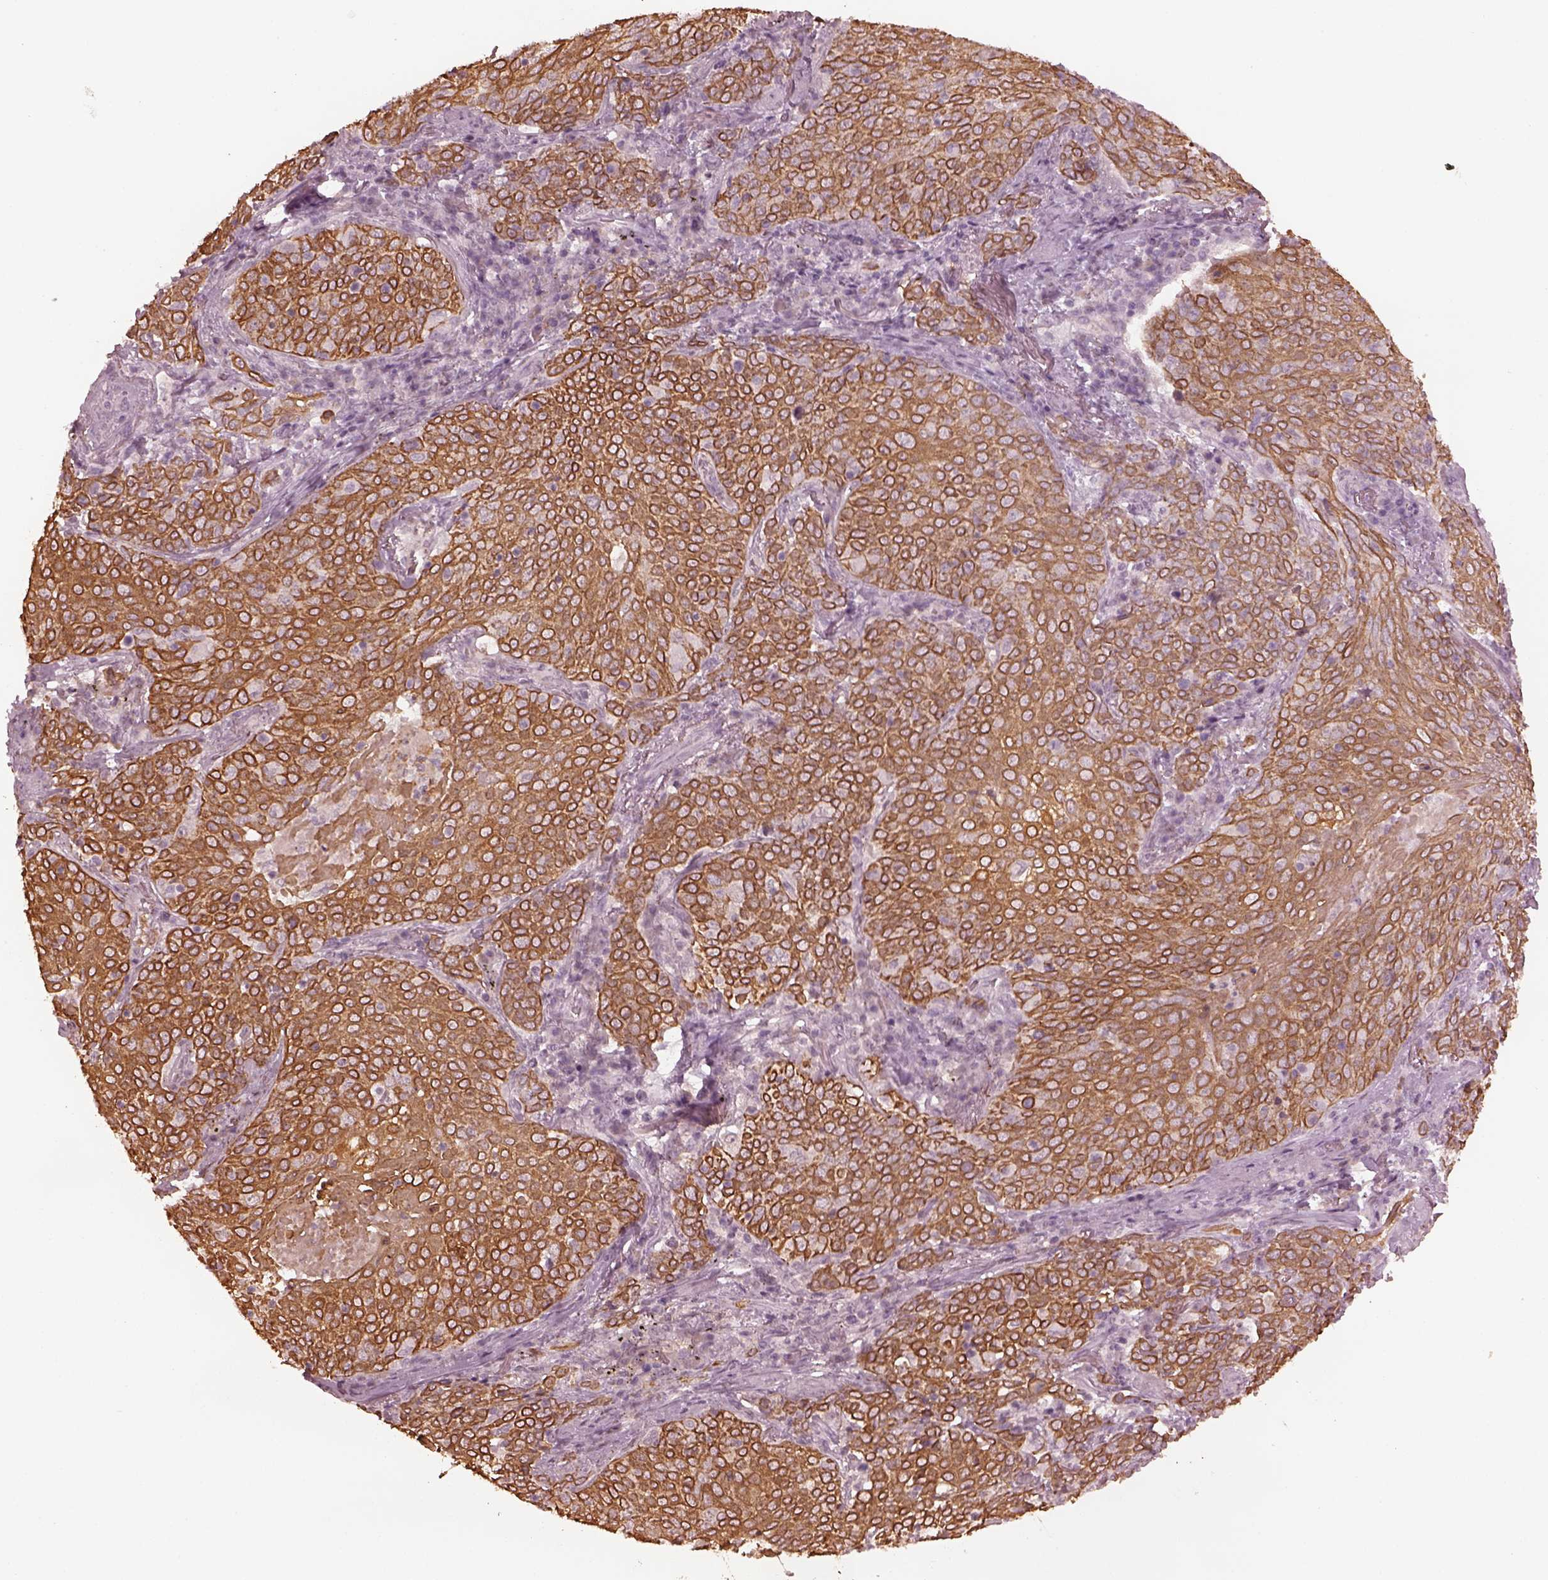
{"staining": {"intensity": "strong", "quantity": ">75%", "location": "cytoplasmic/membranous"}, "tissue": "lung cancer", "cell_type": "Tumor cells", "image_type": "cancer", "snomed": [{"axis": "morphology", "description": "Squamous cell carcinoma, NOS"}, {"axis": "topography", "description": "Lung"}], "caption": "Immunohistochemical staining of human squamous cell carcinoma (lung) exhibits strong cytoplasmic/membranous protein positivity in about >75% of tumor cells.", "gene": "KRT79", "patient": {"sex": "male", "age": 82}}